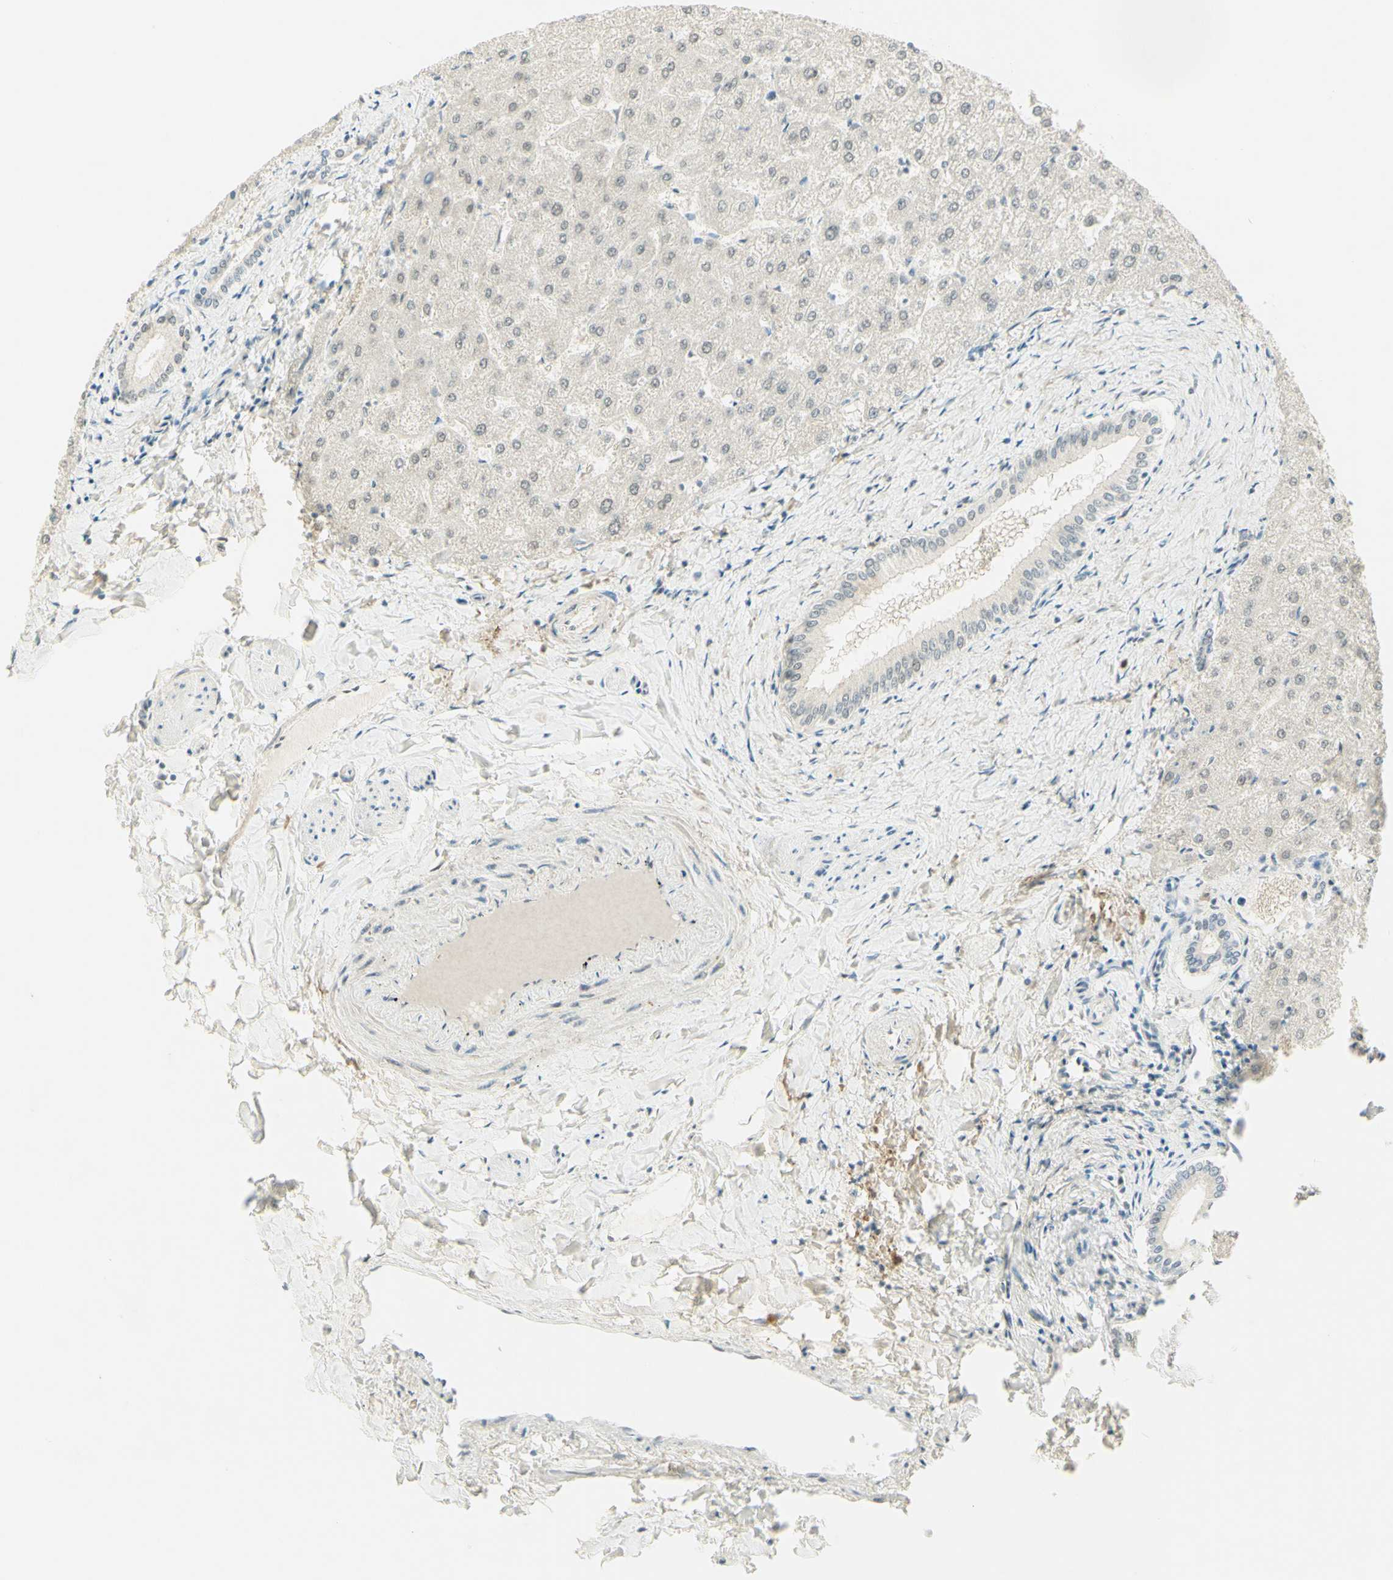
{"staining": {"intensity": "negative", "quantity": "none", "location": "none"}, "tissue": "liver", "cell_type": "Cholangiocytes", "image_type": "normal", "snomed": [{"axis": "morphology", "description": "Normal tissue, NOS"}, {"axis": "topography", "description": "Liver"}], "caption": "This micrograph is of normal liver stained with IHC to label a protein in brown with the nuclei are counter-stained blue. There is no positivity in cholangiocytes.", "gene": "PMS2", "patient": {"sex": "female", "age": 32}}